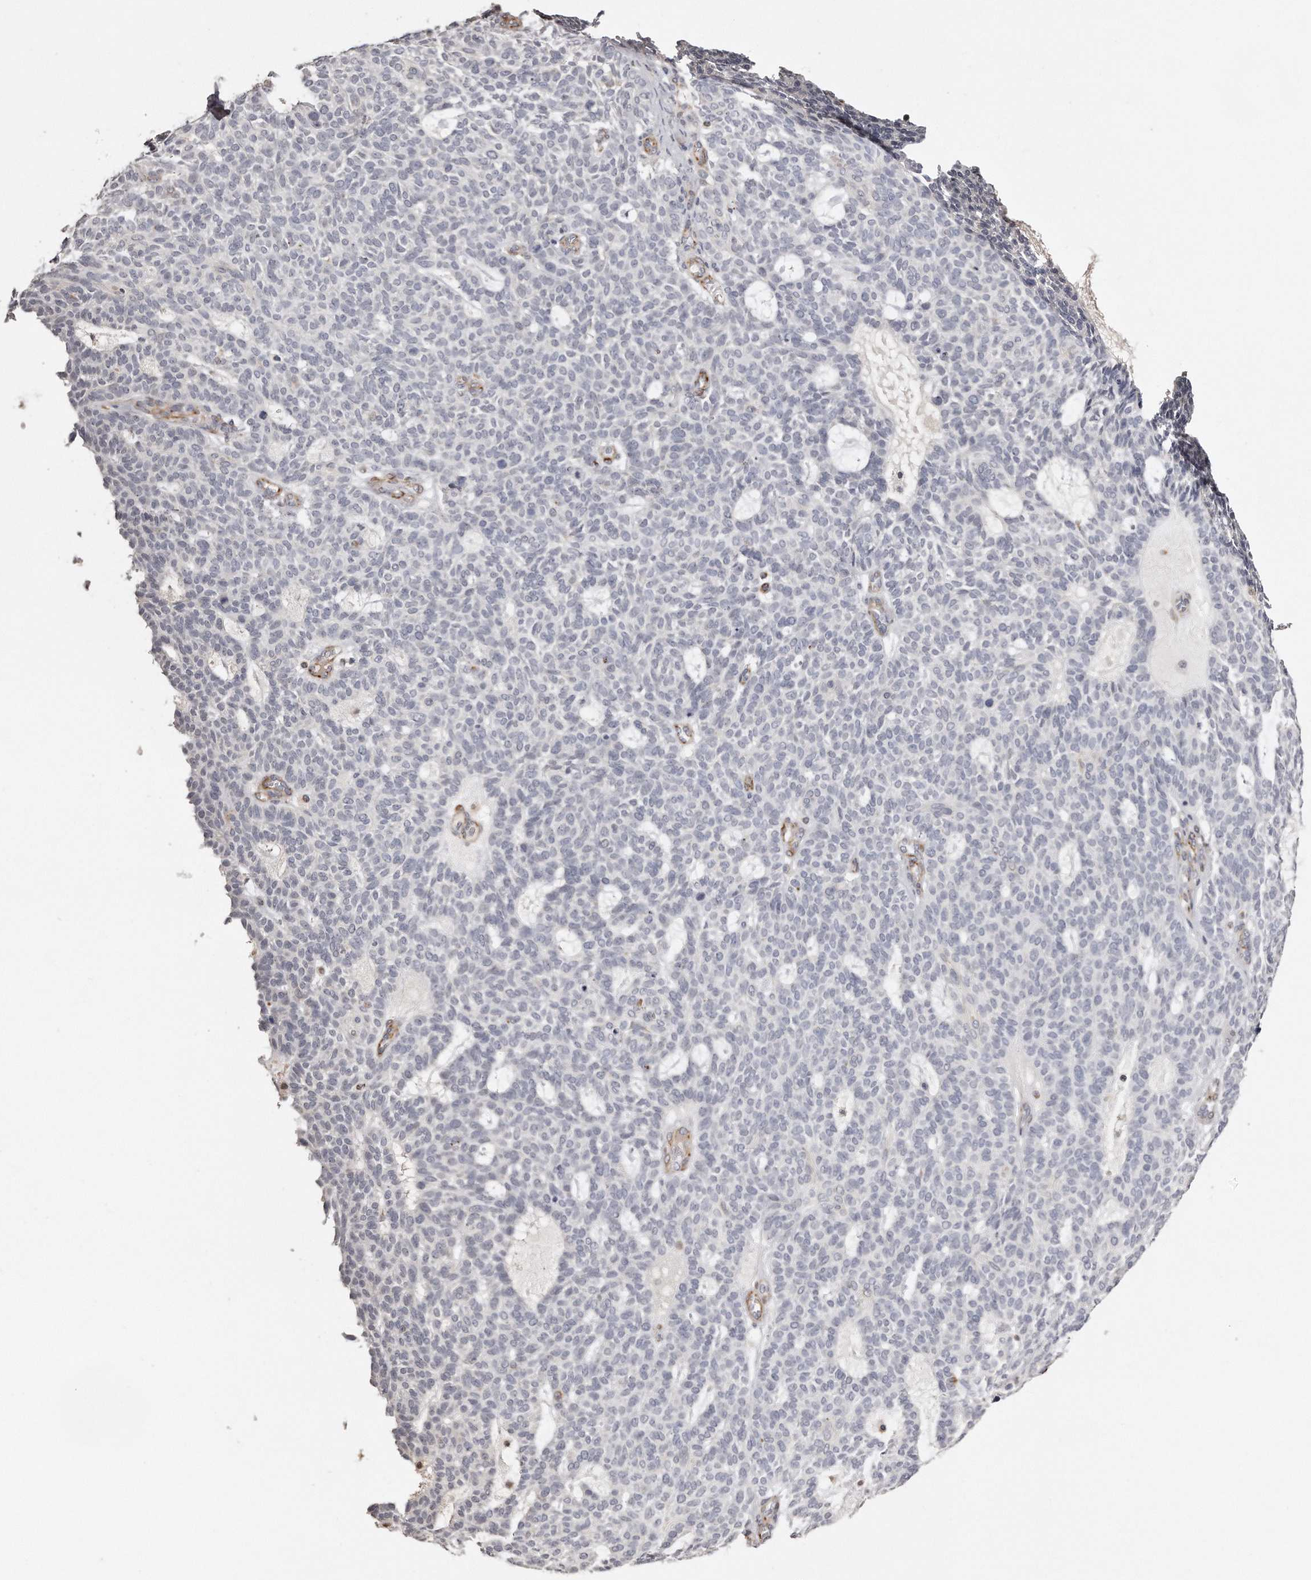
{"staining": {"intensity": "negative", "quantity": "none", "location": "none"}, "tissue": "skin cancer", "cell_type": "Tumor cells", "image_type": "cancer", "snomed": [{"axis": "morphology", "description": "Squamous cell carcinoma, NOS"}, {"axis": "topography", "description": "Skin"}], "caption": "An image of human skin cancer is negative for staining in tumor cells. Nuclei are stained in blue.", "gene": "ZYG11A", "patient": {"sex": "female", "age": 90}}